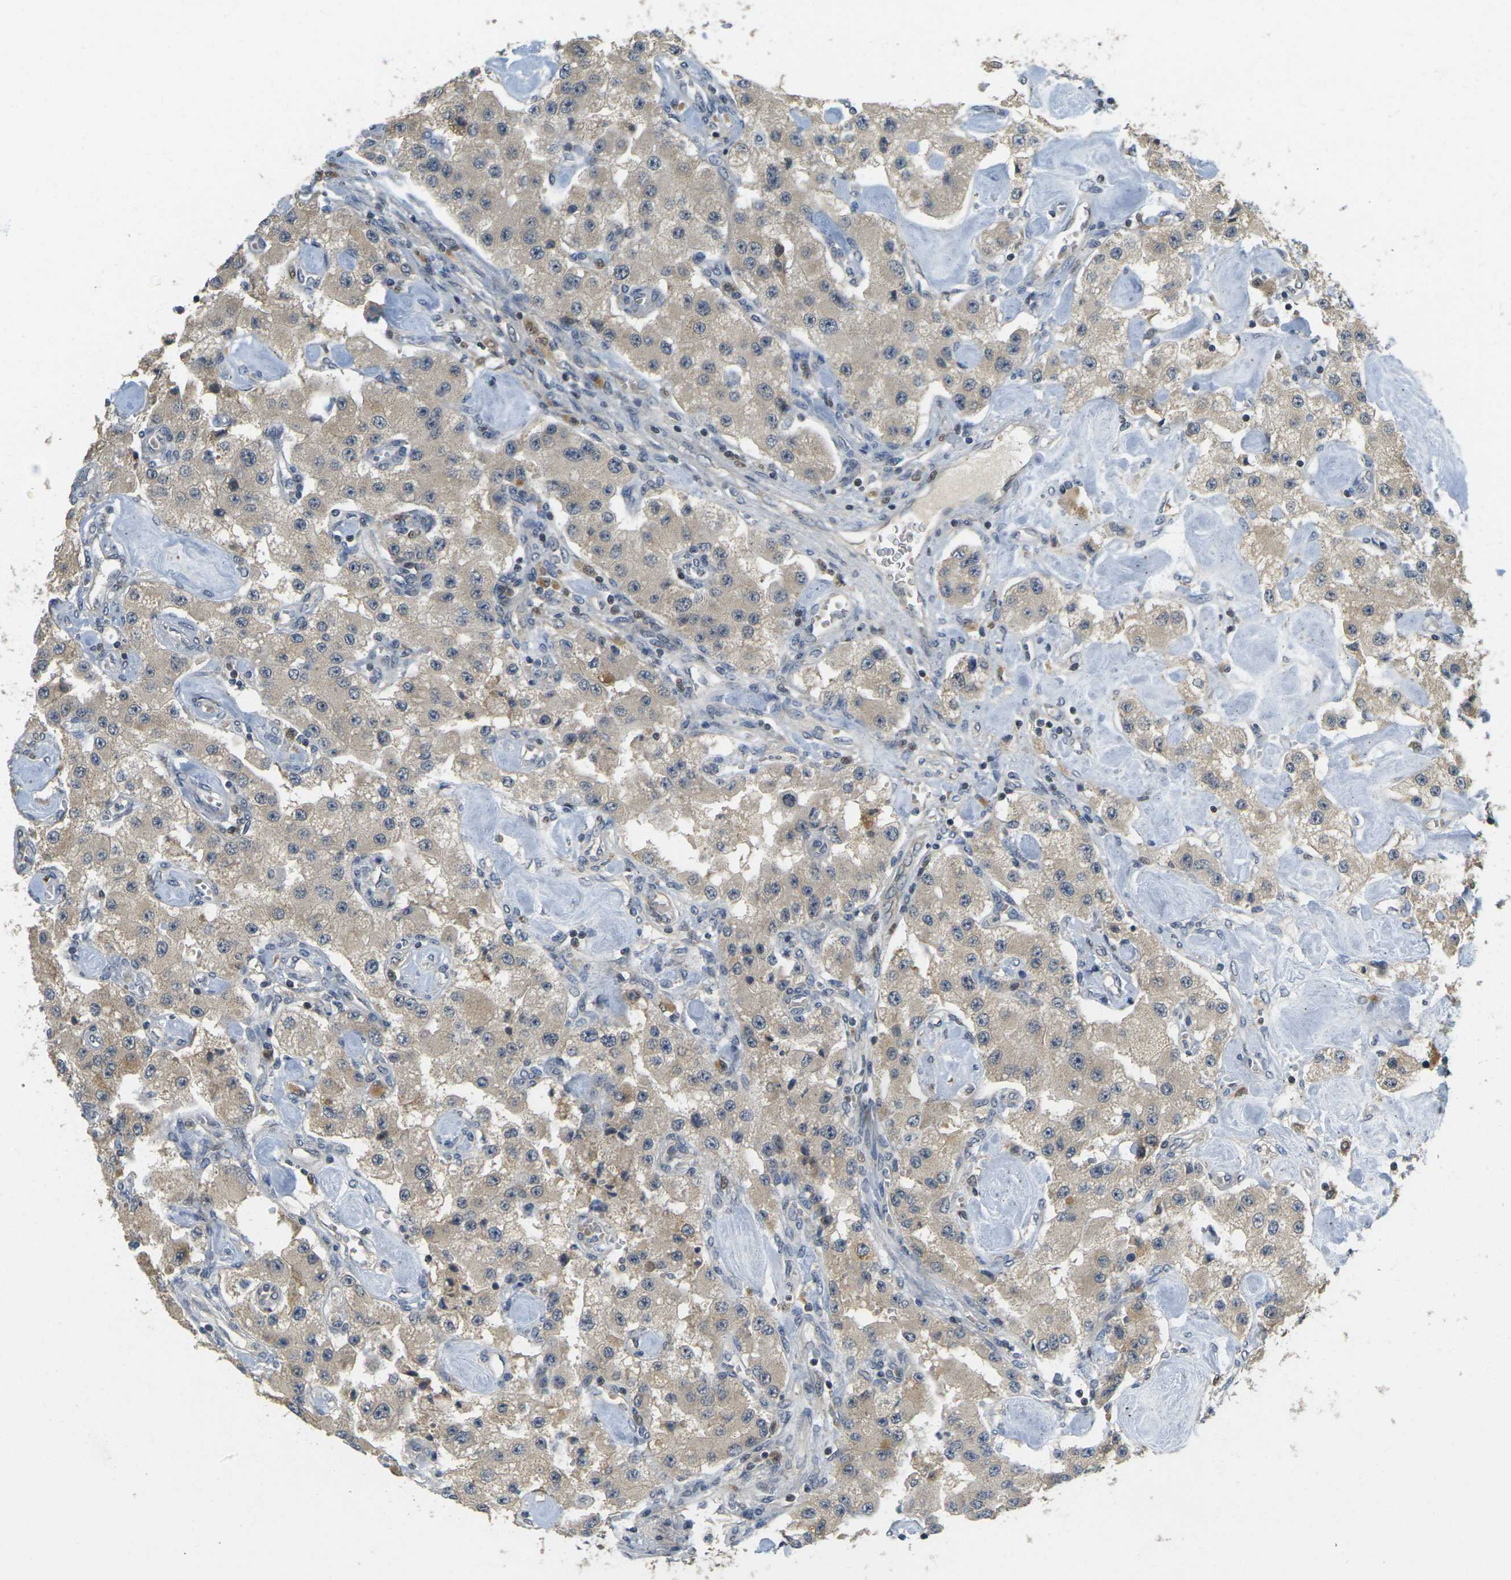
{"staining": {"intensity": "weak", "quantity": ">75%", "location": "cytoplasmic/membranous"}, "tissue": "carcinoid", "cell_type": "Tumor cells", "image_type": "cancer", "snomed": [{"axis": "morphology", "description": "Carcinoid, malignant, NOS"}, {"axis": "topography", "description": "Pancreas"}], "caption": "Protein expression analysis of carcinoid (malignant) displays weak cytoplasmic/membranous positivity in approximately >75% of tumor cells.", "gene": "KLHL8", "patient": {"sex": "male", "age": 41}}